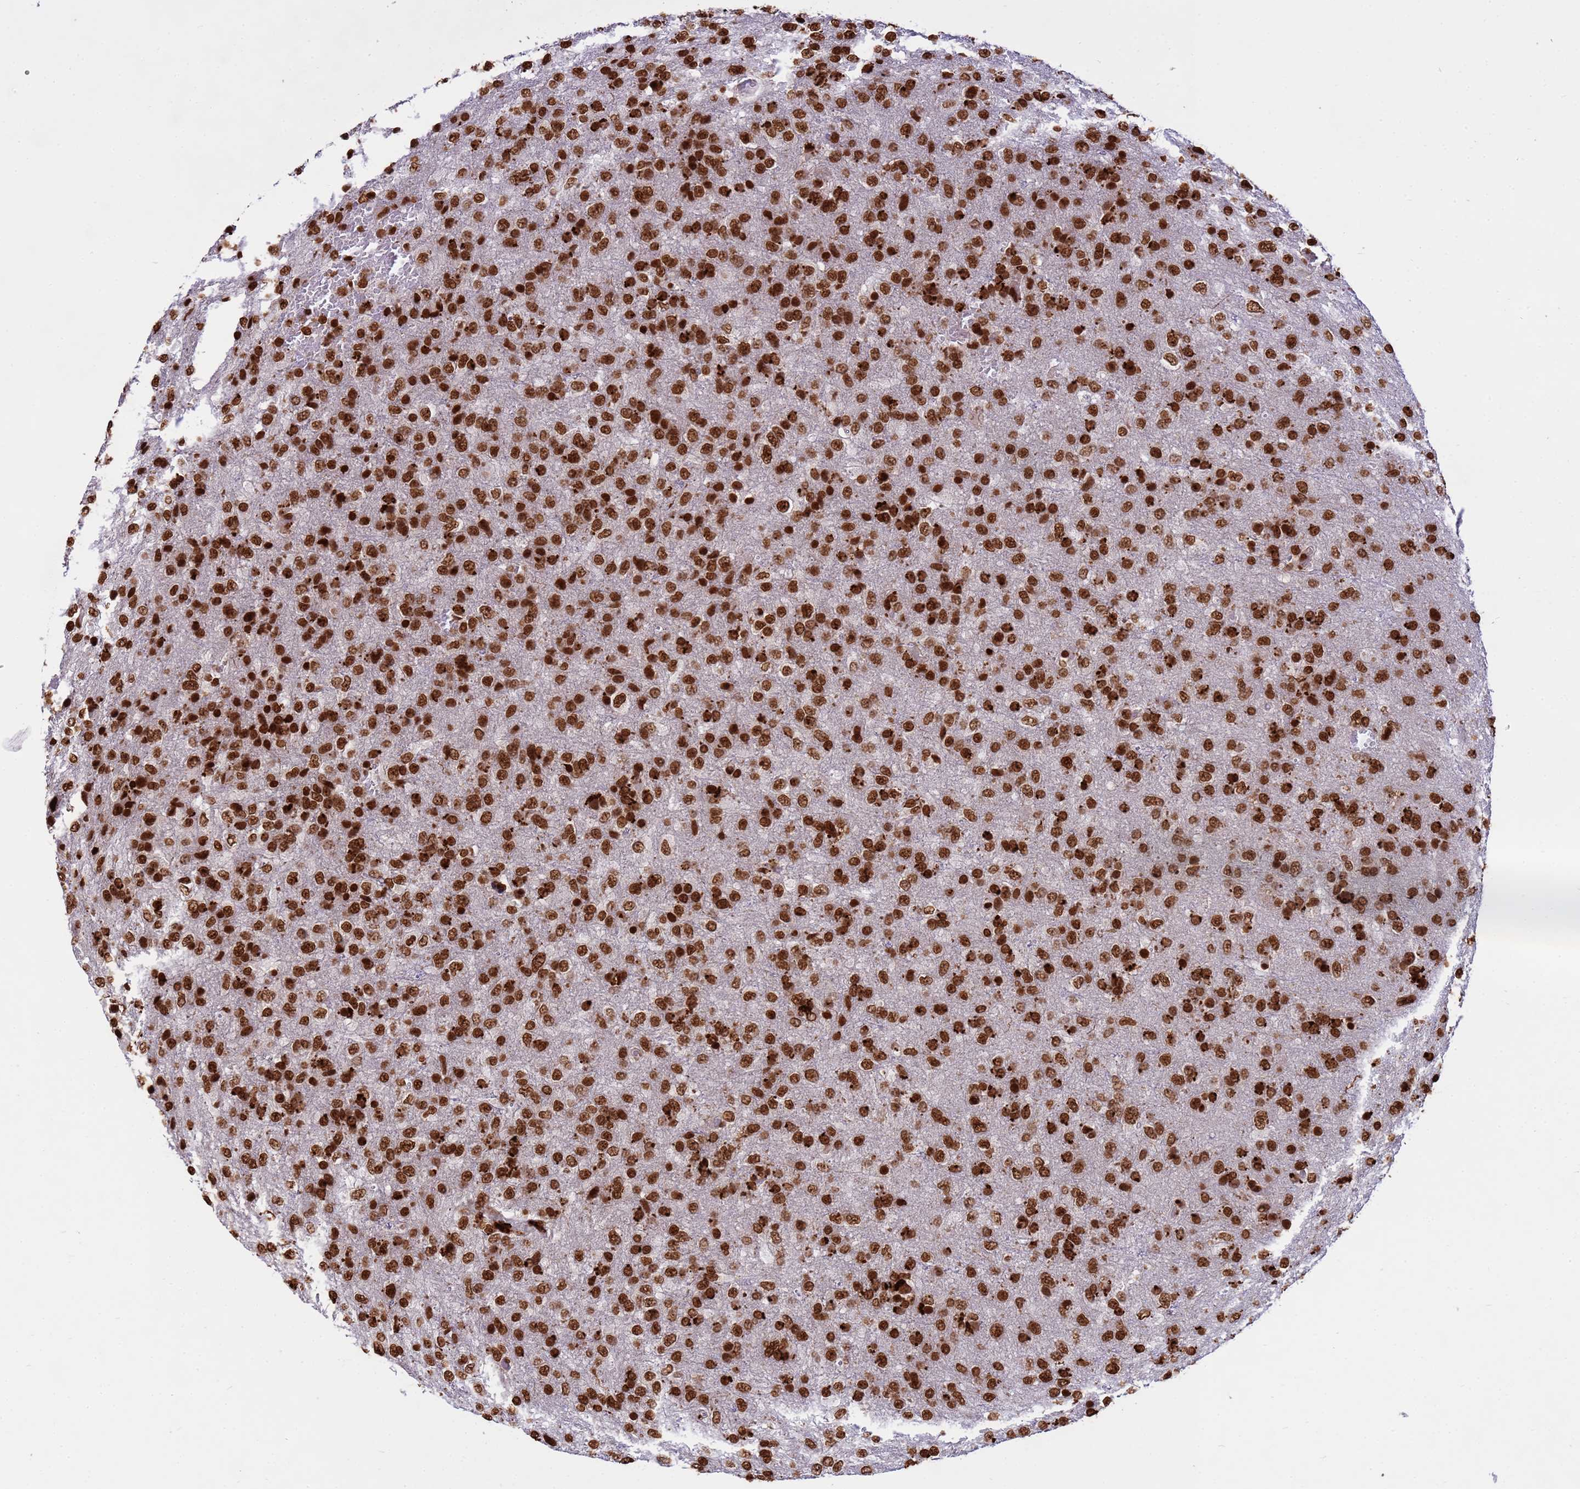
{"staining": {"intensity": "strong", "quantity": ">75%", "location": "nuclear"}, "tissue": "glioma", "cell_type": "Tumor cells", "image_type": "cancer", "snomed": [{"axis": "morphology", "description": "Glioma, malignant, High grade"}, {"axis": "topography", "description": "Brain"}], "caption": "The image displays a brown stain indicating the presence of a protein in the nuclear of tumor cells in malignant glioma (high-grade). (brown staining indicates protein expression, while blue staining denotes nuclei).", "gene": "H3-3B", "patient": {"sex": "female", "age": 74}}